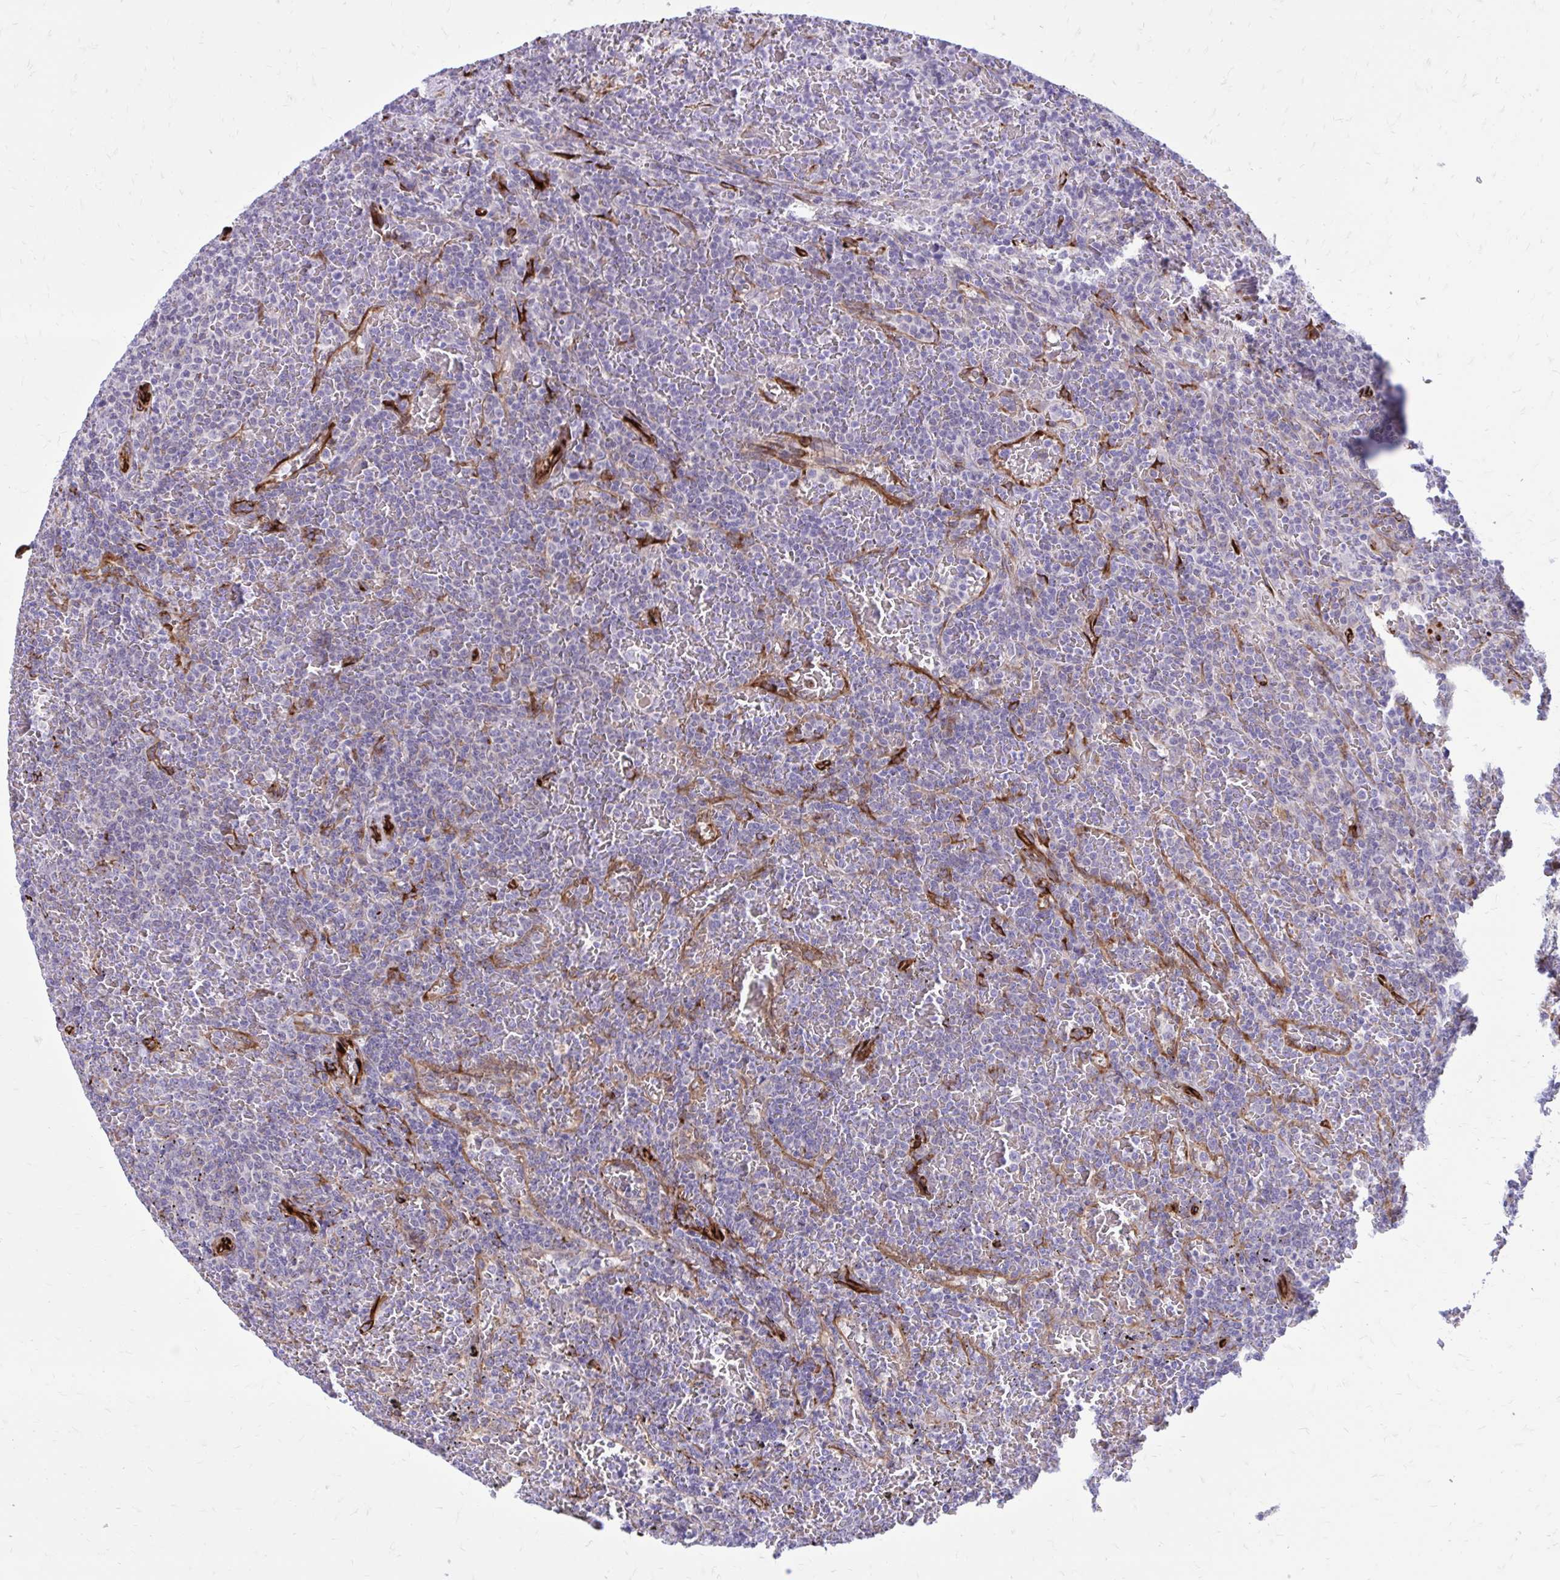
{"staining": {"intensity": "negative", "quantity": "none", "location": "none"}, "tissue": "lymphoma", "cell_type": "Tumor cells", "image_type": "cancer", "snomed": [{"axis": "morphology", "description": "Malignant lymphoma, non-Hodgkin's type, Low grade"}, {"axis": "topography", "description": "Spleen"}], "caption": "A high-resolution micrograph shows immunohistochemistry staining of lymphoma, which displays no significant staining in tumor cells.", "gene": "BEND5", "patient": {"sex": "female", "age": 77}}